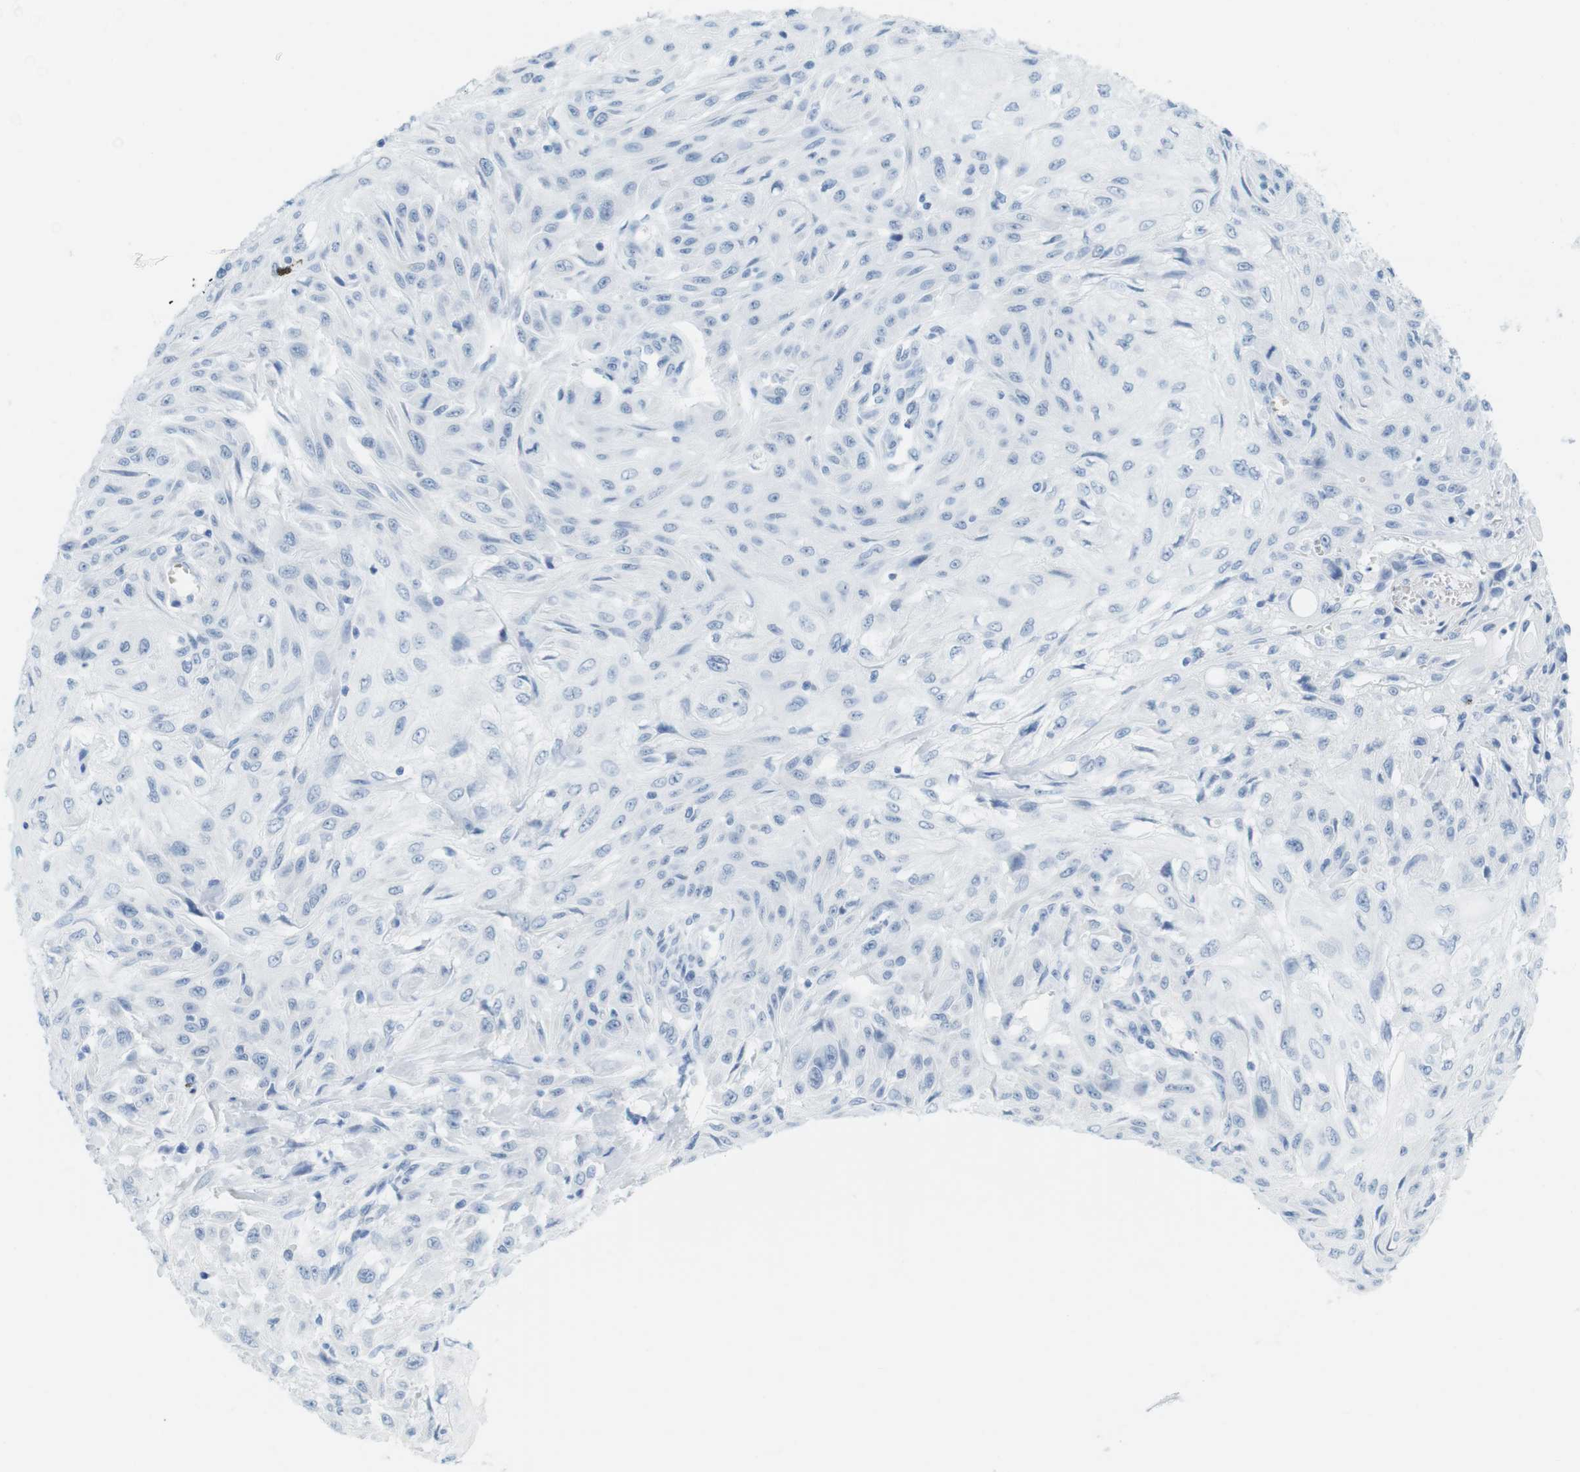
{"staining": {"intensity": "negative", "quantity": "none", "location": "none"}, "tissue": "skin cancer", "cell_type": "Tumor cells", "image_type": "cancer", "snomed": [{"axis": "morphology", "description": "Squamous cell carcinoma, NOS"}, {"axis": "topography", "description": "Skin"}], "caption": "DAB (3,3'-diaminobenzidine) immunohistochemical staining of skin cancer (squamous cell carcinoma) reveals no significant staining in tumor cells. (DAB (3,3'-diaminobenzidine) immunohistochemistry (IHC) visualized using brightfield microscopy, high magnification).", "gene": "TNNT2", "patient": {"sex": "male", "age": 75}}